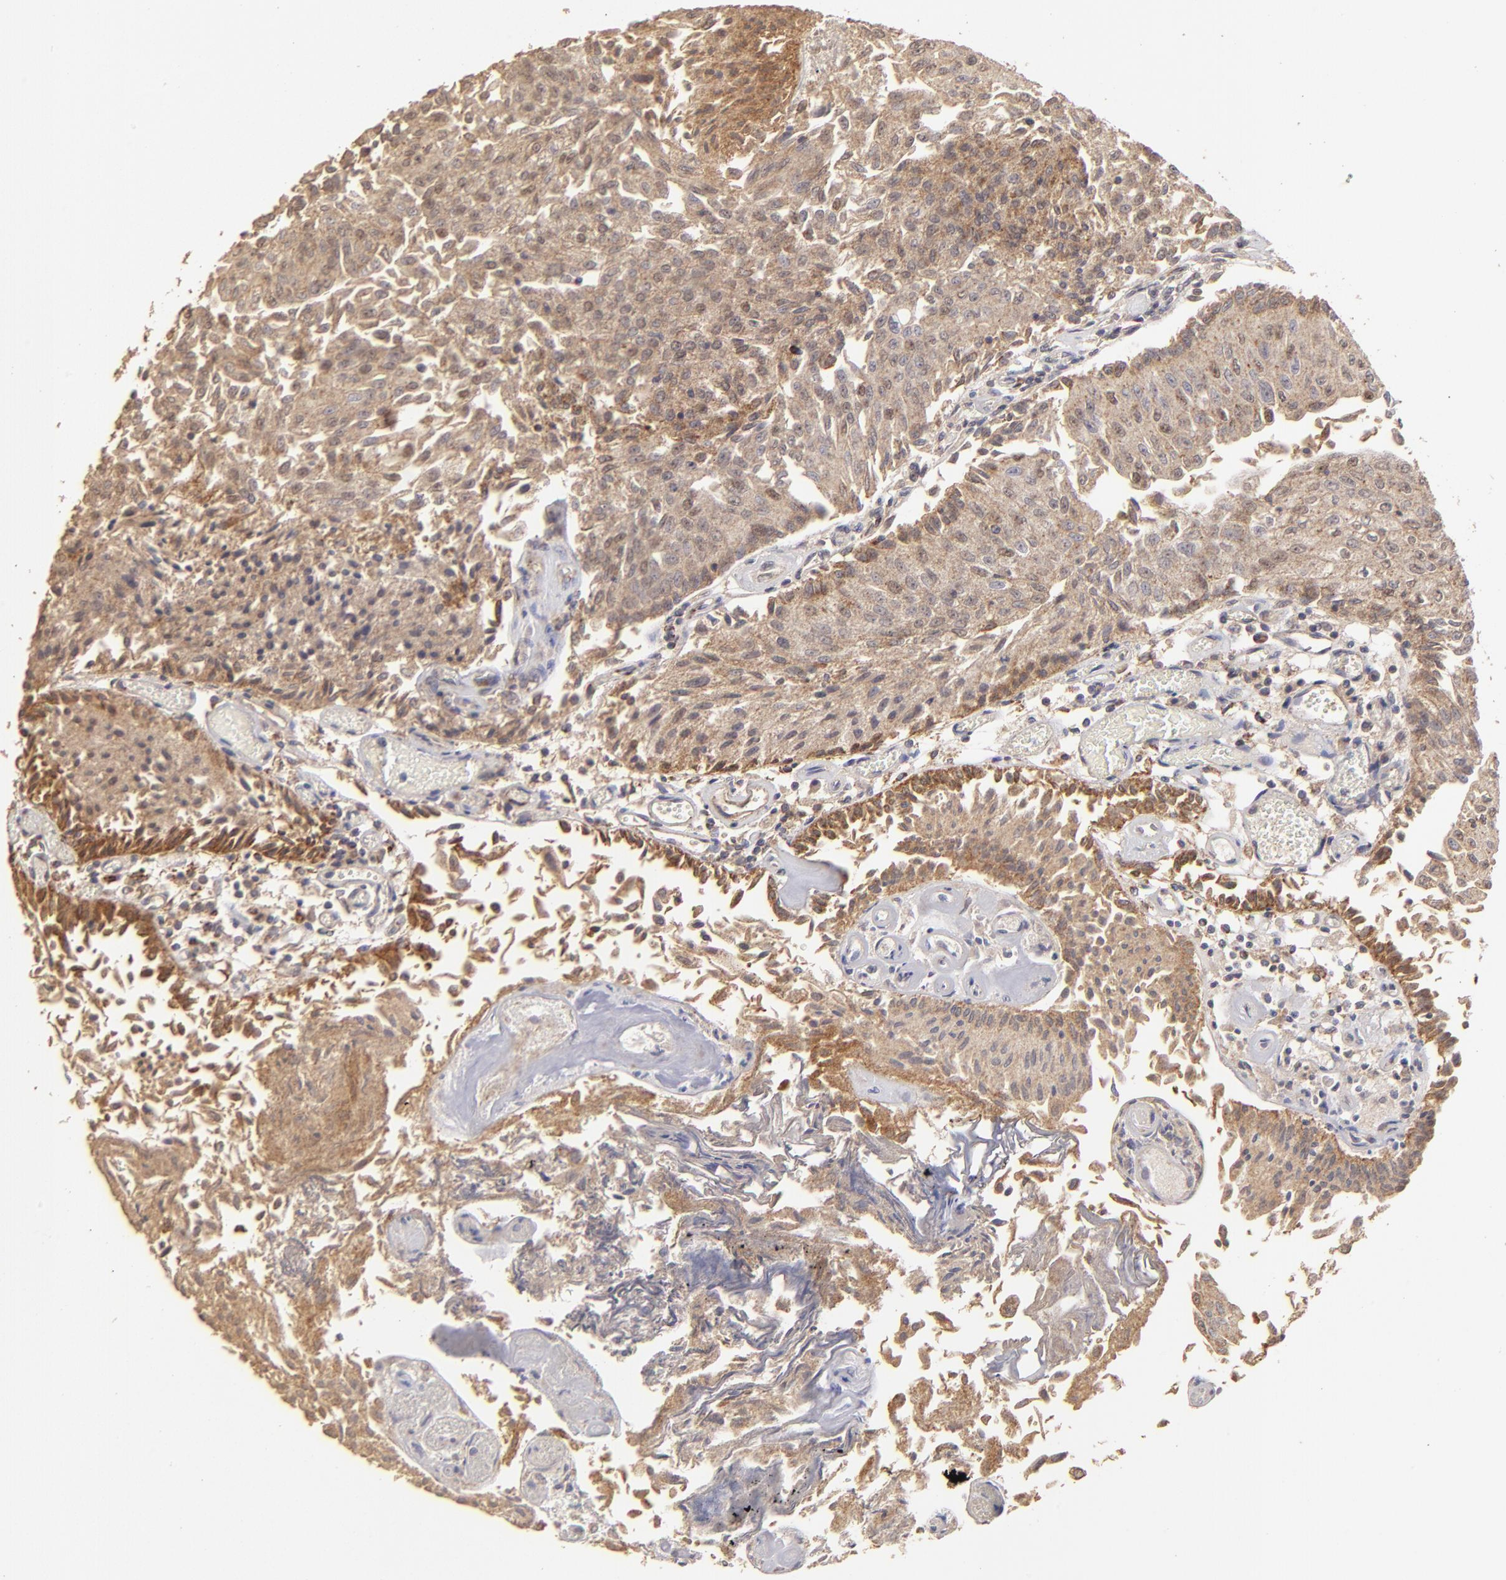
{"staining": {"intensity": "moderate", "quantity": ">75%", "location": "cytoplasmic/membranous"}, "tissue": "urothelial cancer", "cell_type": "Tumor cells", "image_type": "cancer", "snomed": [{"axis": "morphology", "description": "Urothelial carcinoma, Low grade"}, {"axis": "topography", "description": "Urinary bladder"}], "caption": "DAB immunohistochemical staining of low-grade urothelial carcinoma displays moderate cytoplasmic/membranous protein expression in approximately >75% of tumor cells.", "gene": "FAT1", "patient": {"sex": "male", "age": 86}}